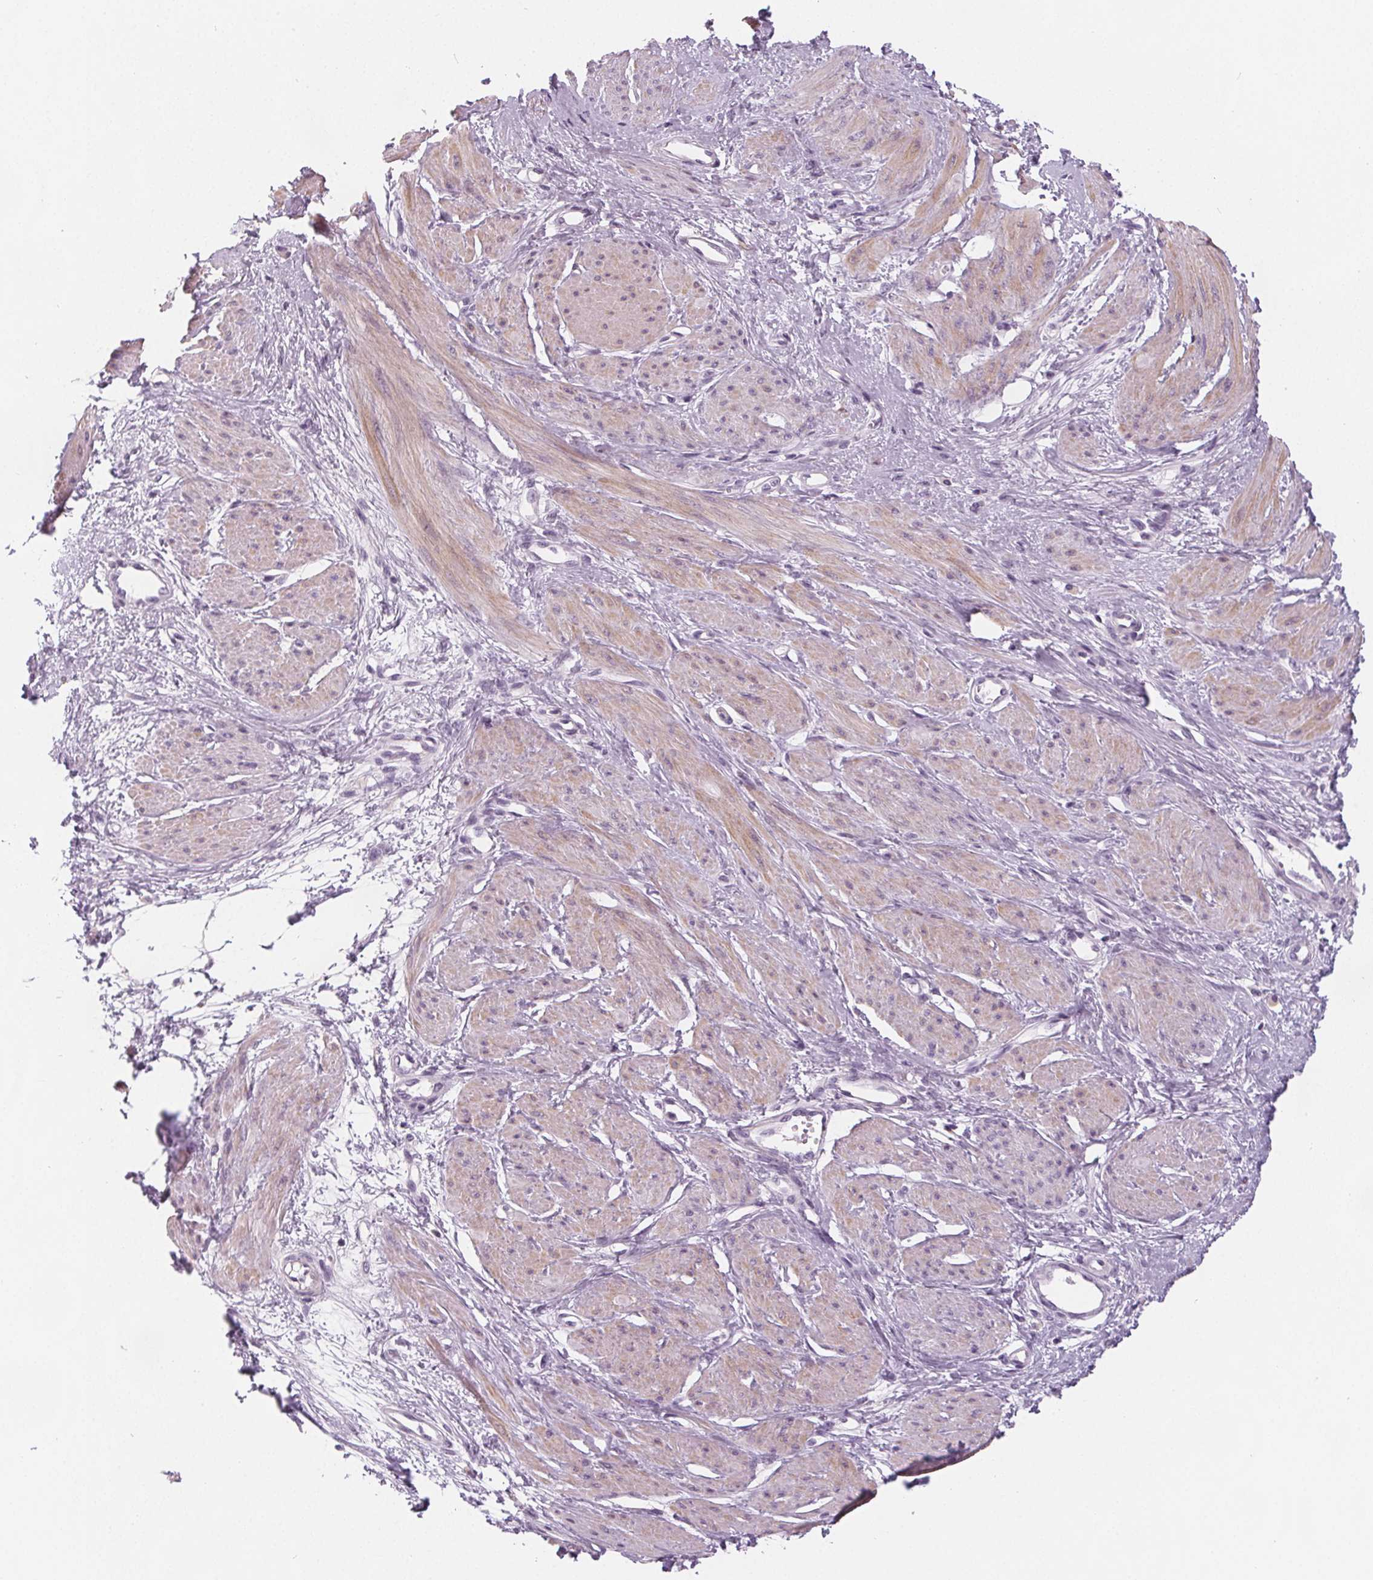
{"staining": {"intensity": "weak", "quantity": "25%-75%", "location": "cytoplasmic/membranous"}, "tissue": "smooth muscle", "cell_type": "Smooth muscle cells", "image_type": "normal", "snomed": [{"axis": "morphology", "description": "Normal tissue, NOS"}, {"axis": "topography", "description": "Smooth muscle"}, {"axis": "topography", "description": "Uterus"}], "caption": "Immunohistochemistry (IHC) image of benign smooth muscle stained for a protein (brown), which reveals low levels of weak cytoplasmic/membranous positivity in about 25%-75% of smooth muscle cells.", "gene": "SLC5A12", "patient": {"sex": "female", "age": 39}}